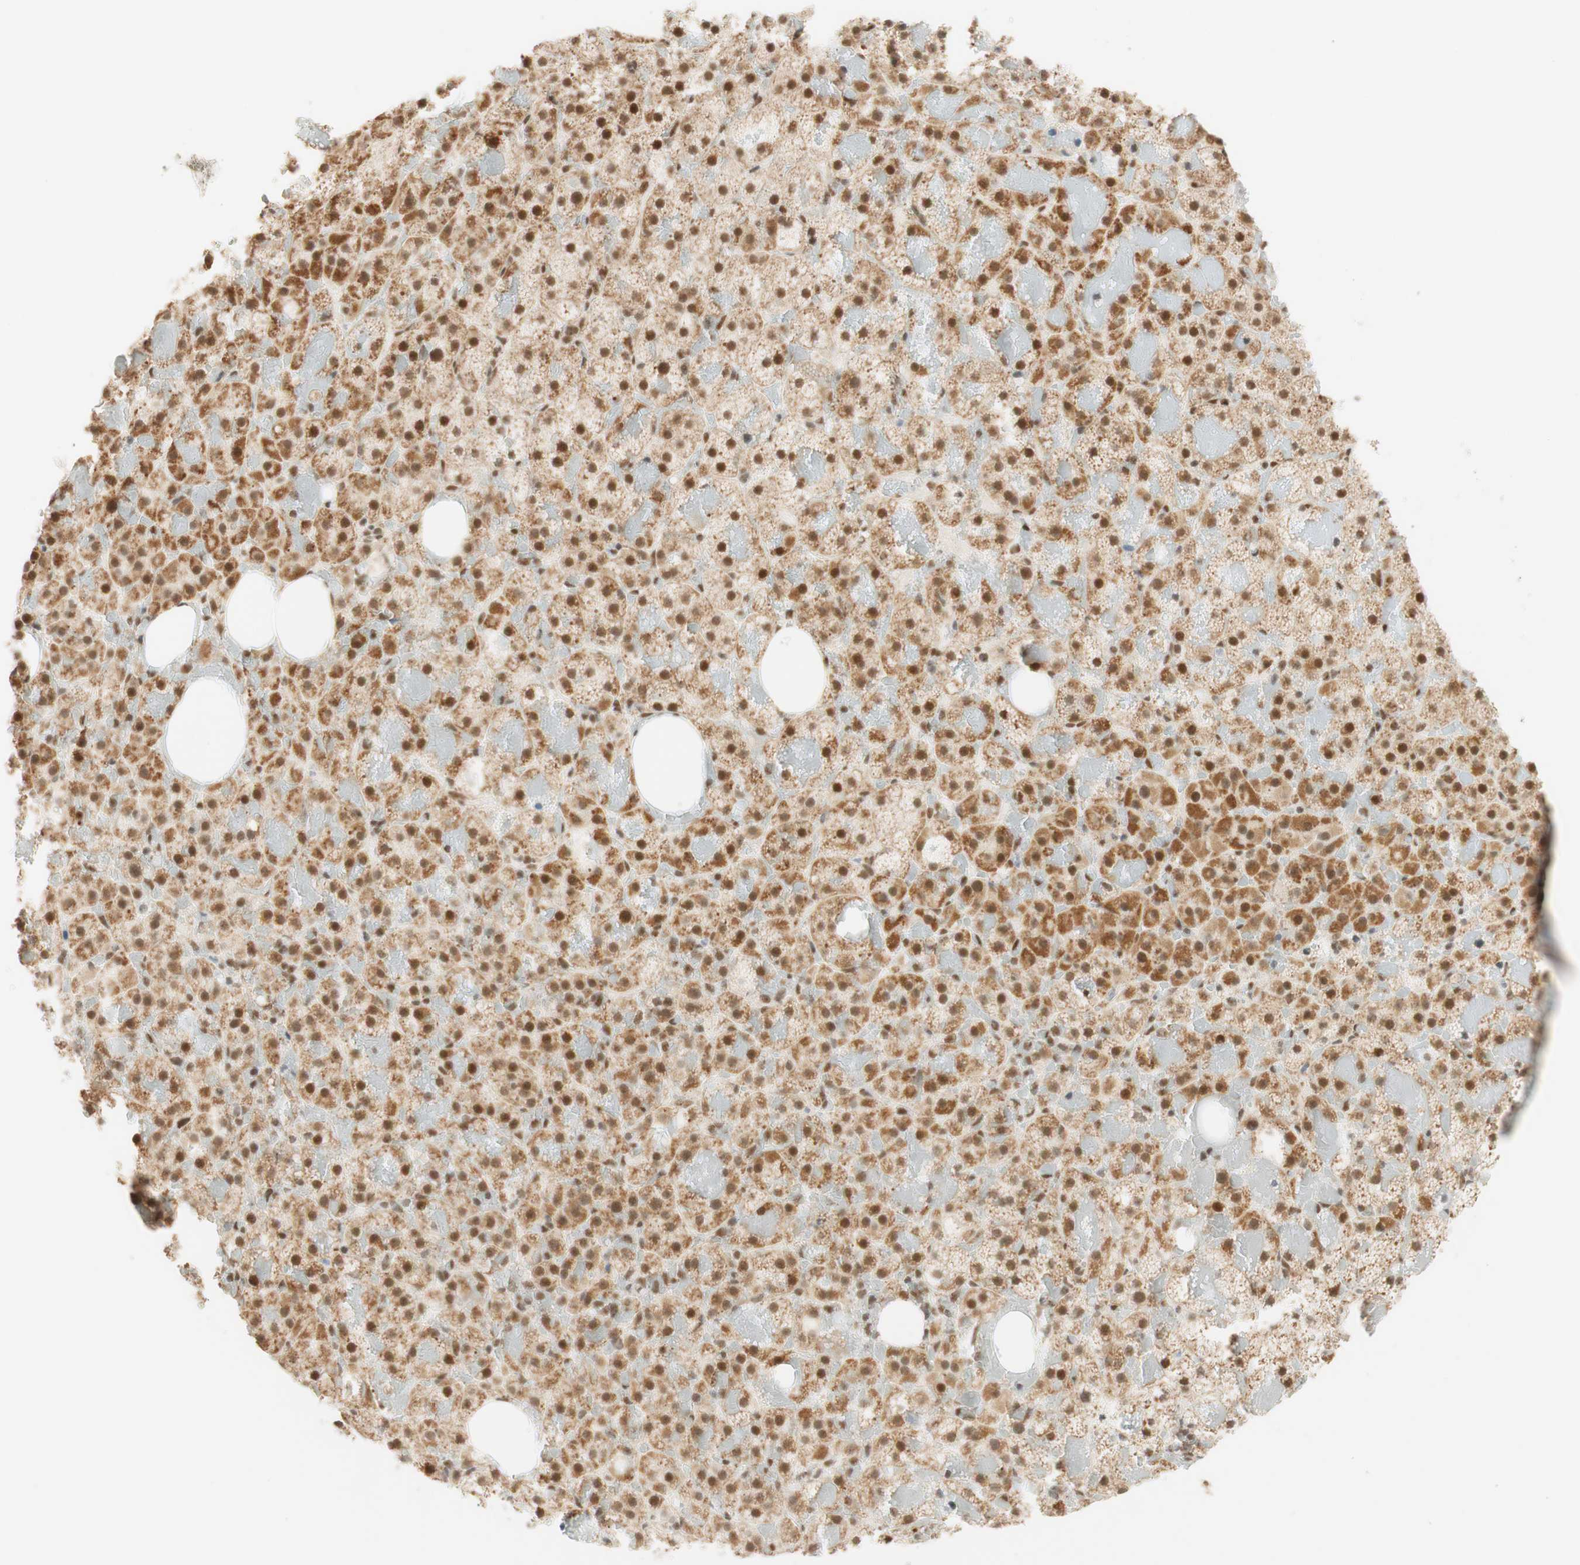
{"staining": {"intensity": "moderate", "quantity": ">75%", "location": "cytoplasmic/membranous,nuclear"}, "tissue": "adrenal gland", "cell_type": "Glandular cells", "image_type": "normal", "snomed": [{"axis": "morphology", "description": "Normal tissue, NOS"}, {"axis": "topography", "description": "Adrenal gland"}], "caption": "The image reveals staining of benign adrenal gland, revealing moderate cytoplasmic/membranous,nuclear protein positivity (brown color) within glandular cells. Nuclei are stained in blue.", "gene": "ZNF782", "patient": {"sex": "female", "age": 59}}